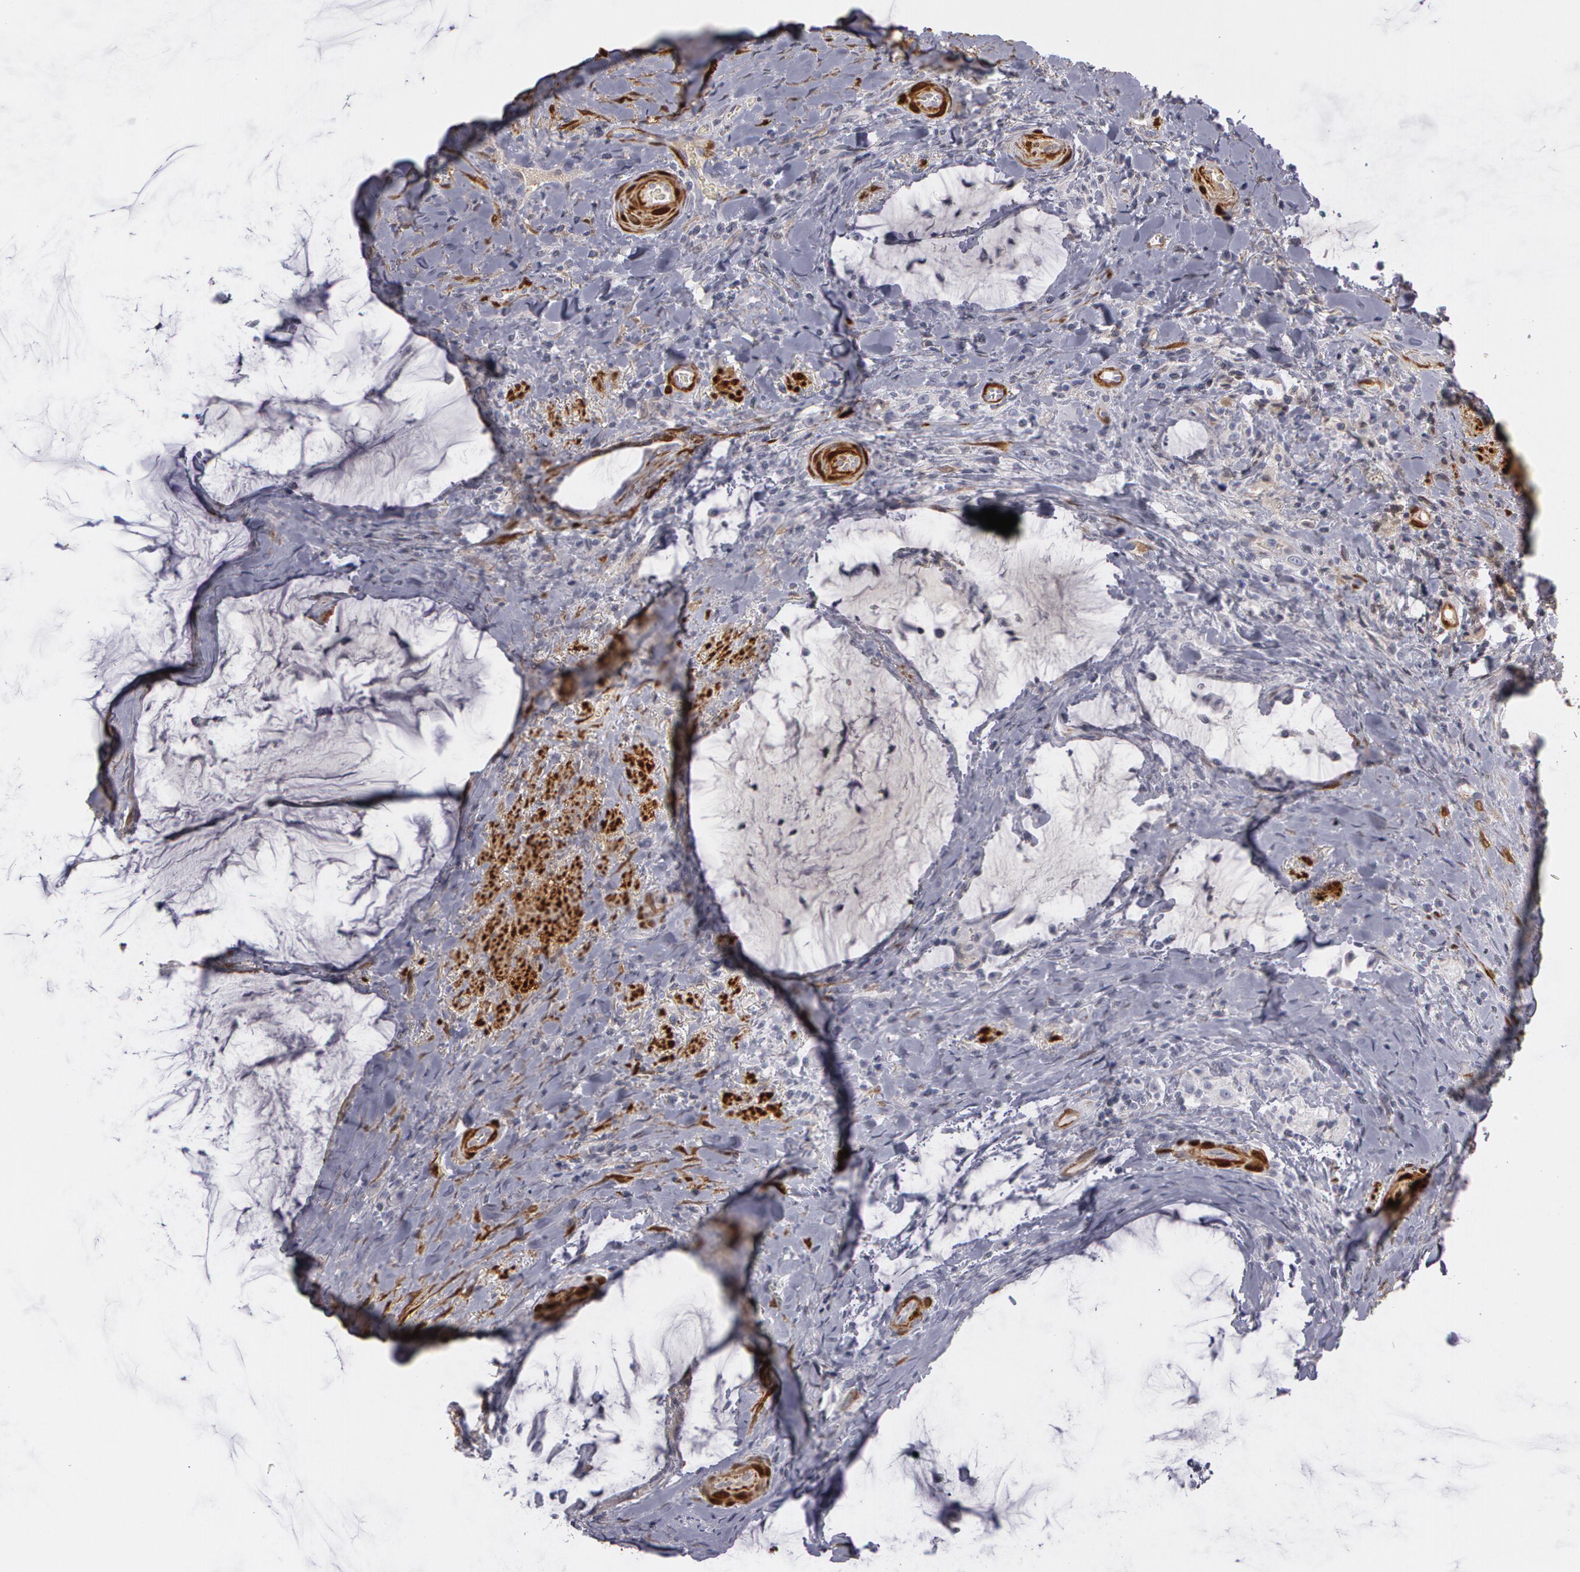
{"staining": {"intensity": "negative", "quantity": "none", "location": "none"}, "tissue": "colorectal cancer", "cell_type": "Tumor cells", "image_type": "cancer", "snomed": [{"axis": "morphology", "description": "Adenocarcinoma, NOS"}, {"axis": "topography", "description": "Rectum"}], "caption": "A micrograph of human adenocarcinoma (colorectal) is negative for staining in tumor cells.", "gene": "TAGLN", "patient": {"sex": "female", "age": 71}}